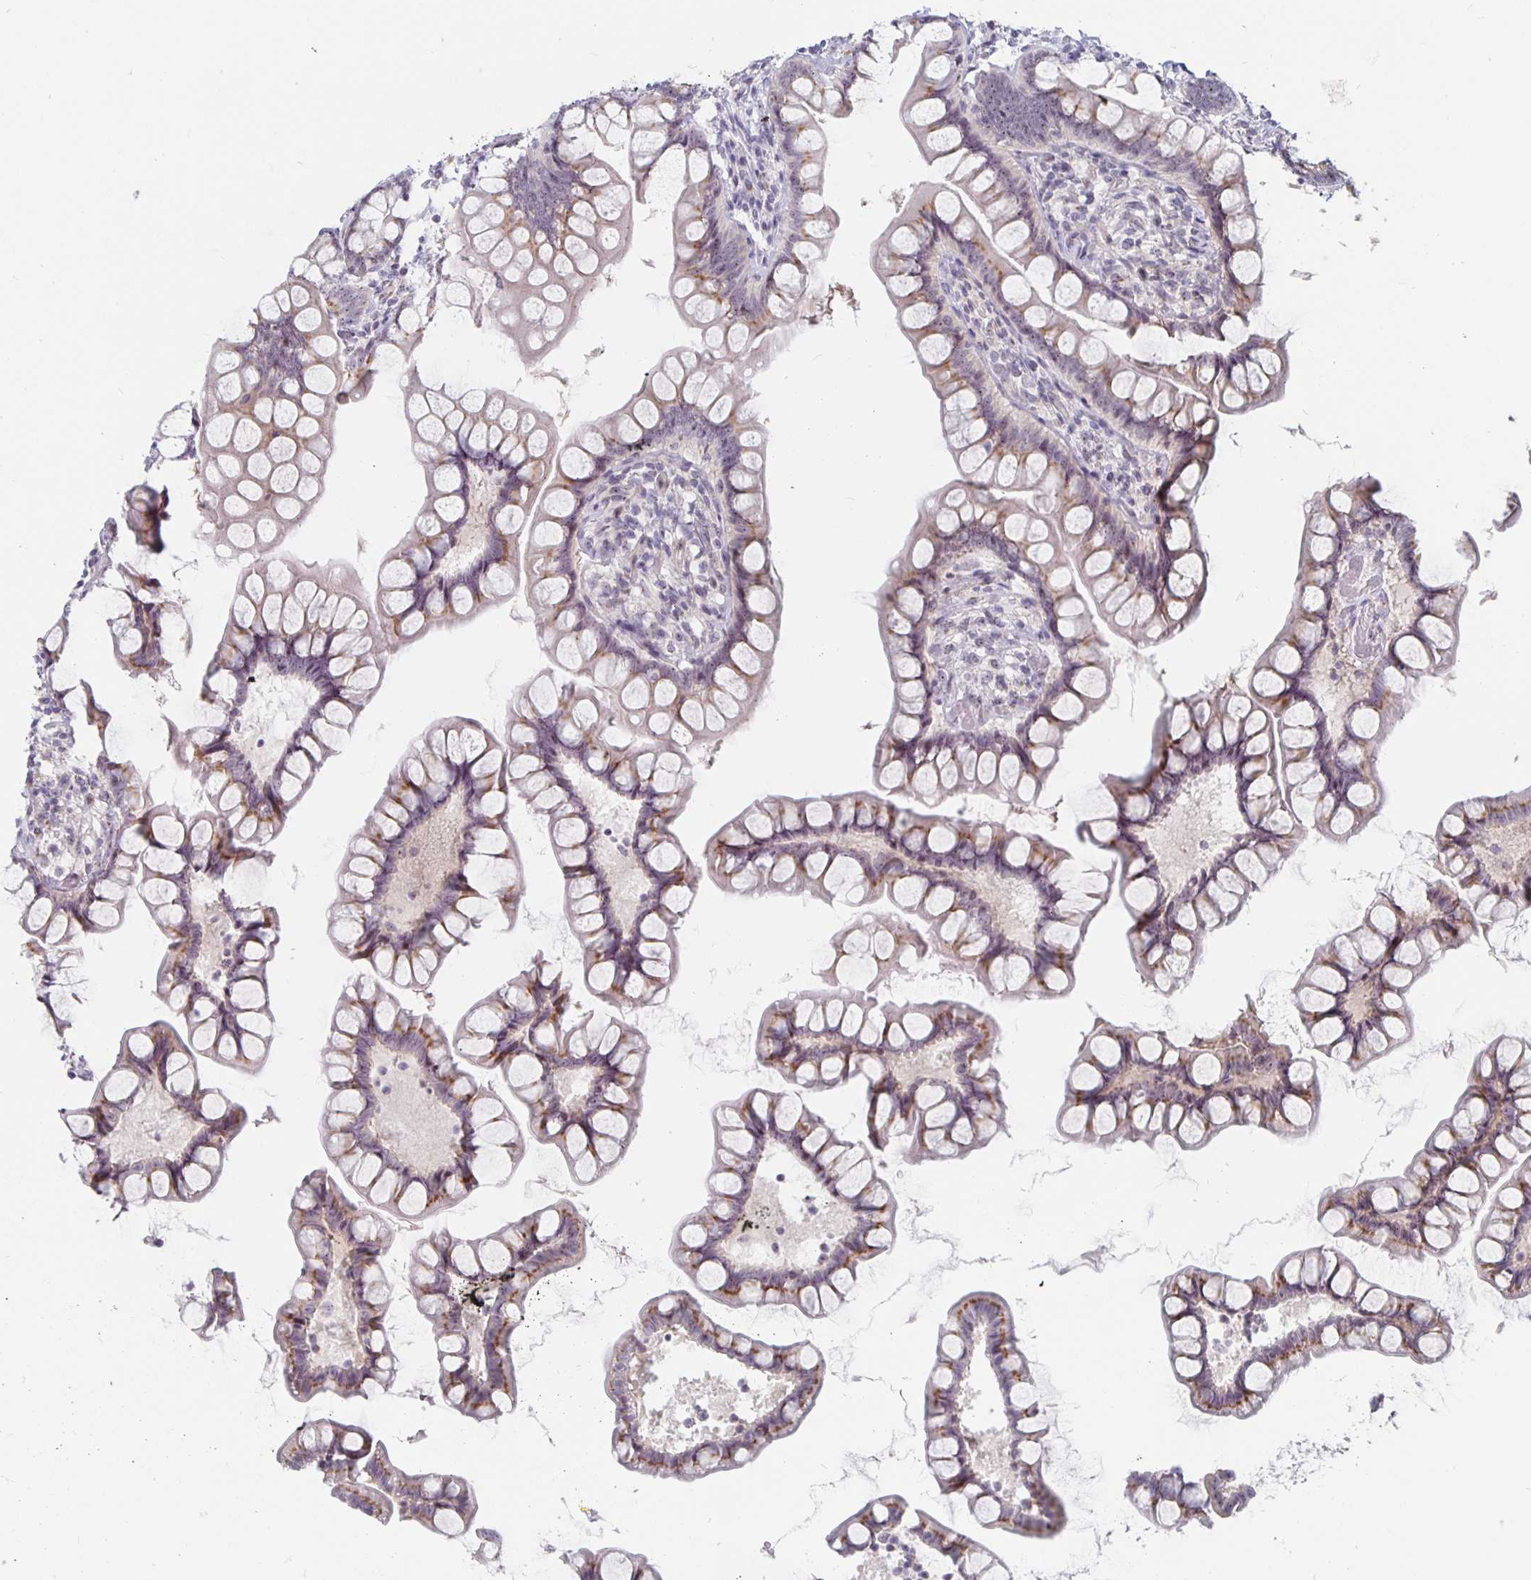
{"staining": {"intensity": "moderate", "quantity": ">75%", "location": "cytoplasmic/membranous,nuclear"}, "tissue": "small intestine", "cell_type": "Glandular cells", "image_type": "normal", "snomed": [{"axis": "morphology", "description": "Normal tissue, NOS"}, {"axis": "topography", "description": "Small intestine"}], "caption": "A brown stain labels moderate cytoplasmic/membranous,nuclear positivity of a protein in glandular cells of benign human small intestine. (IHC, brightfield microscopy, high magnification).", "gene": "NUP85", "patient": {"sex": "male", "age": 70}}